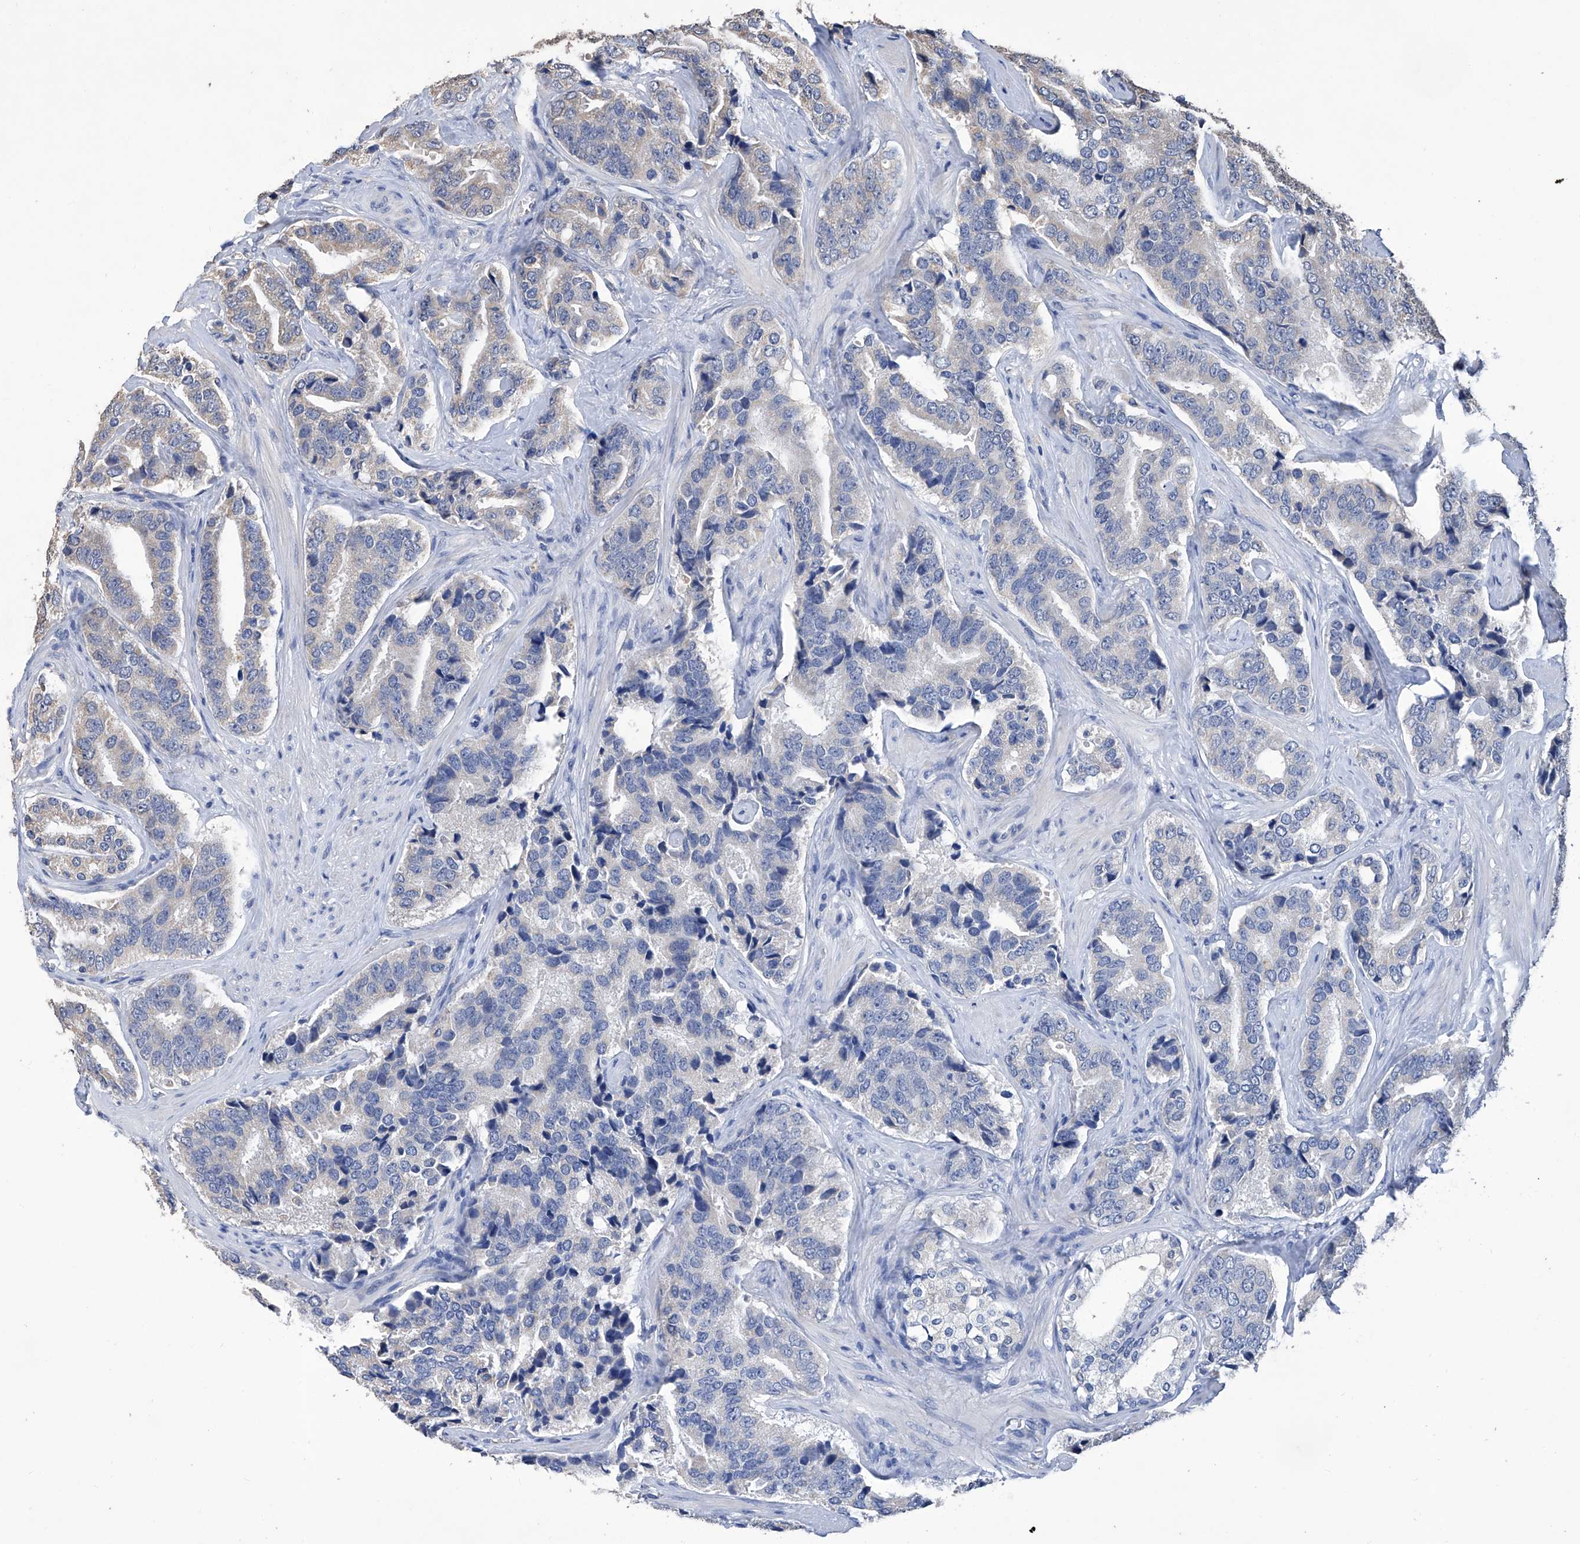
{"staining": {"intensity": "negative", "quantity": "none", "location": "none"}, "tissue": "prostate cancer", "cell_type": "Tumor cells", "image_type": "cancer", "snomed": [{"axis": "morphology", "description": "Adenocarcinoma, High grade"}, {"axis": "topography", "description": "Prostate"}], "caption": "IHC micrograph of human high-grade adenocarcinoma (prostate) stained for a protein (brown), which demonstrates no positivity in tumor cells.", "gene": "GPT", "patient": {"sex": "male", "age": 60}}